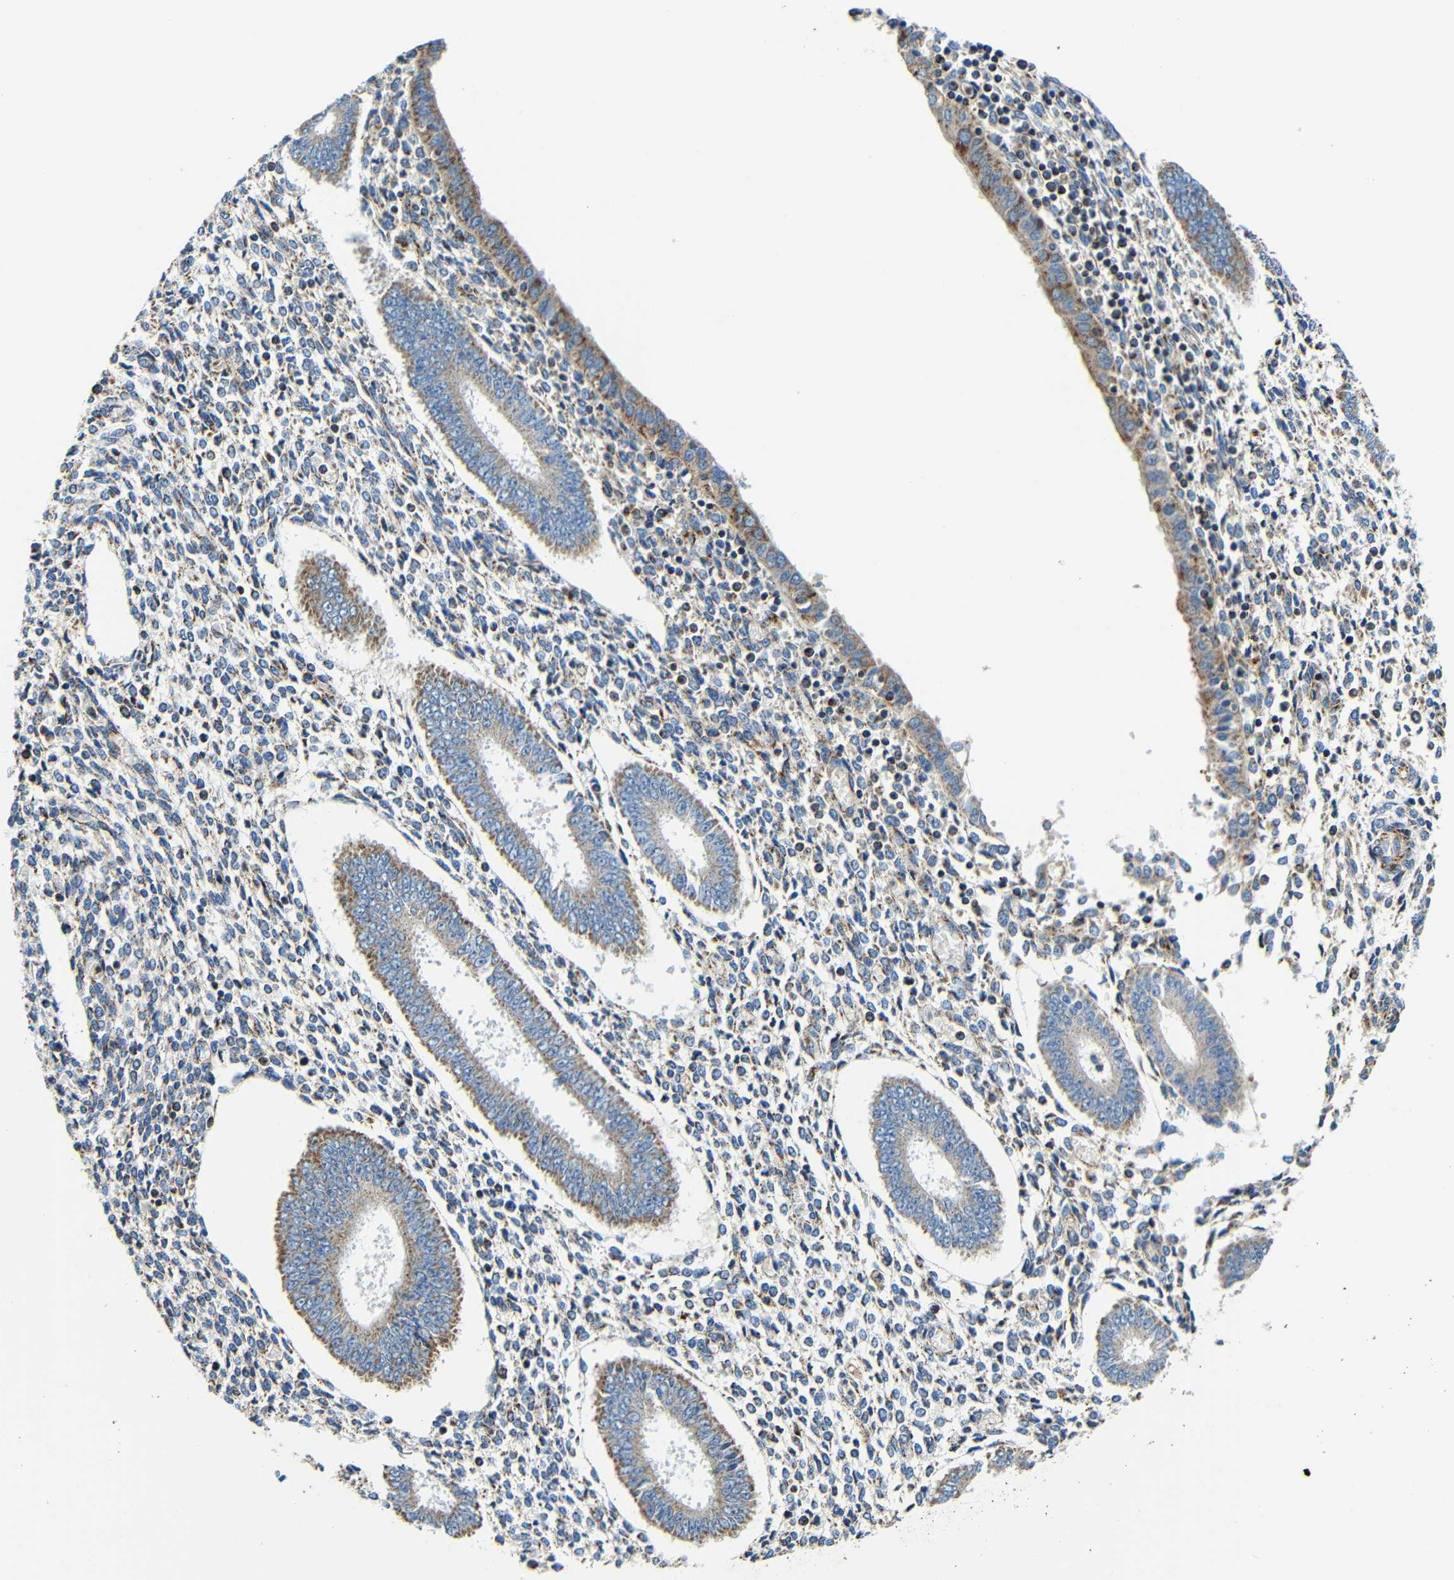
{"staining": {"intensity": "moderate", "quantity": "<25%", "location": "cytoplasmic/membranous"}, "tissue": "endometrium", "cell_type": "Cells in endometrial stroma", "image_type": "normal", "snomed": [{"axis": "morphology", "description": "Normal tissue, NOS"}, {"axis": "topography", "description": "Endometrium"}], "caption": "Protein staining by immunohistochemistry displays moderate cytoplasmic/membranous positivity in about <25% of cells in endometrial stroma in benign endometrium.", "gene": "GALNT18", "patient": {"sex": "female", "age": 35}}